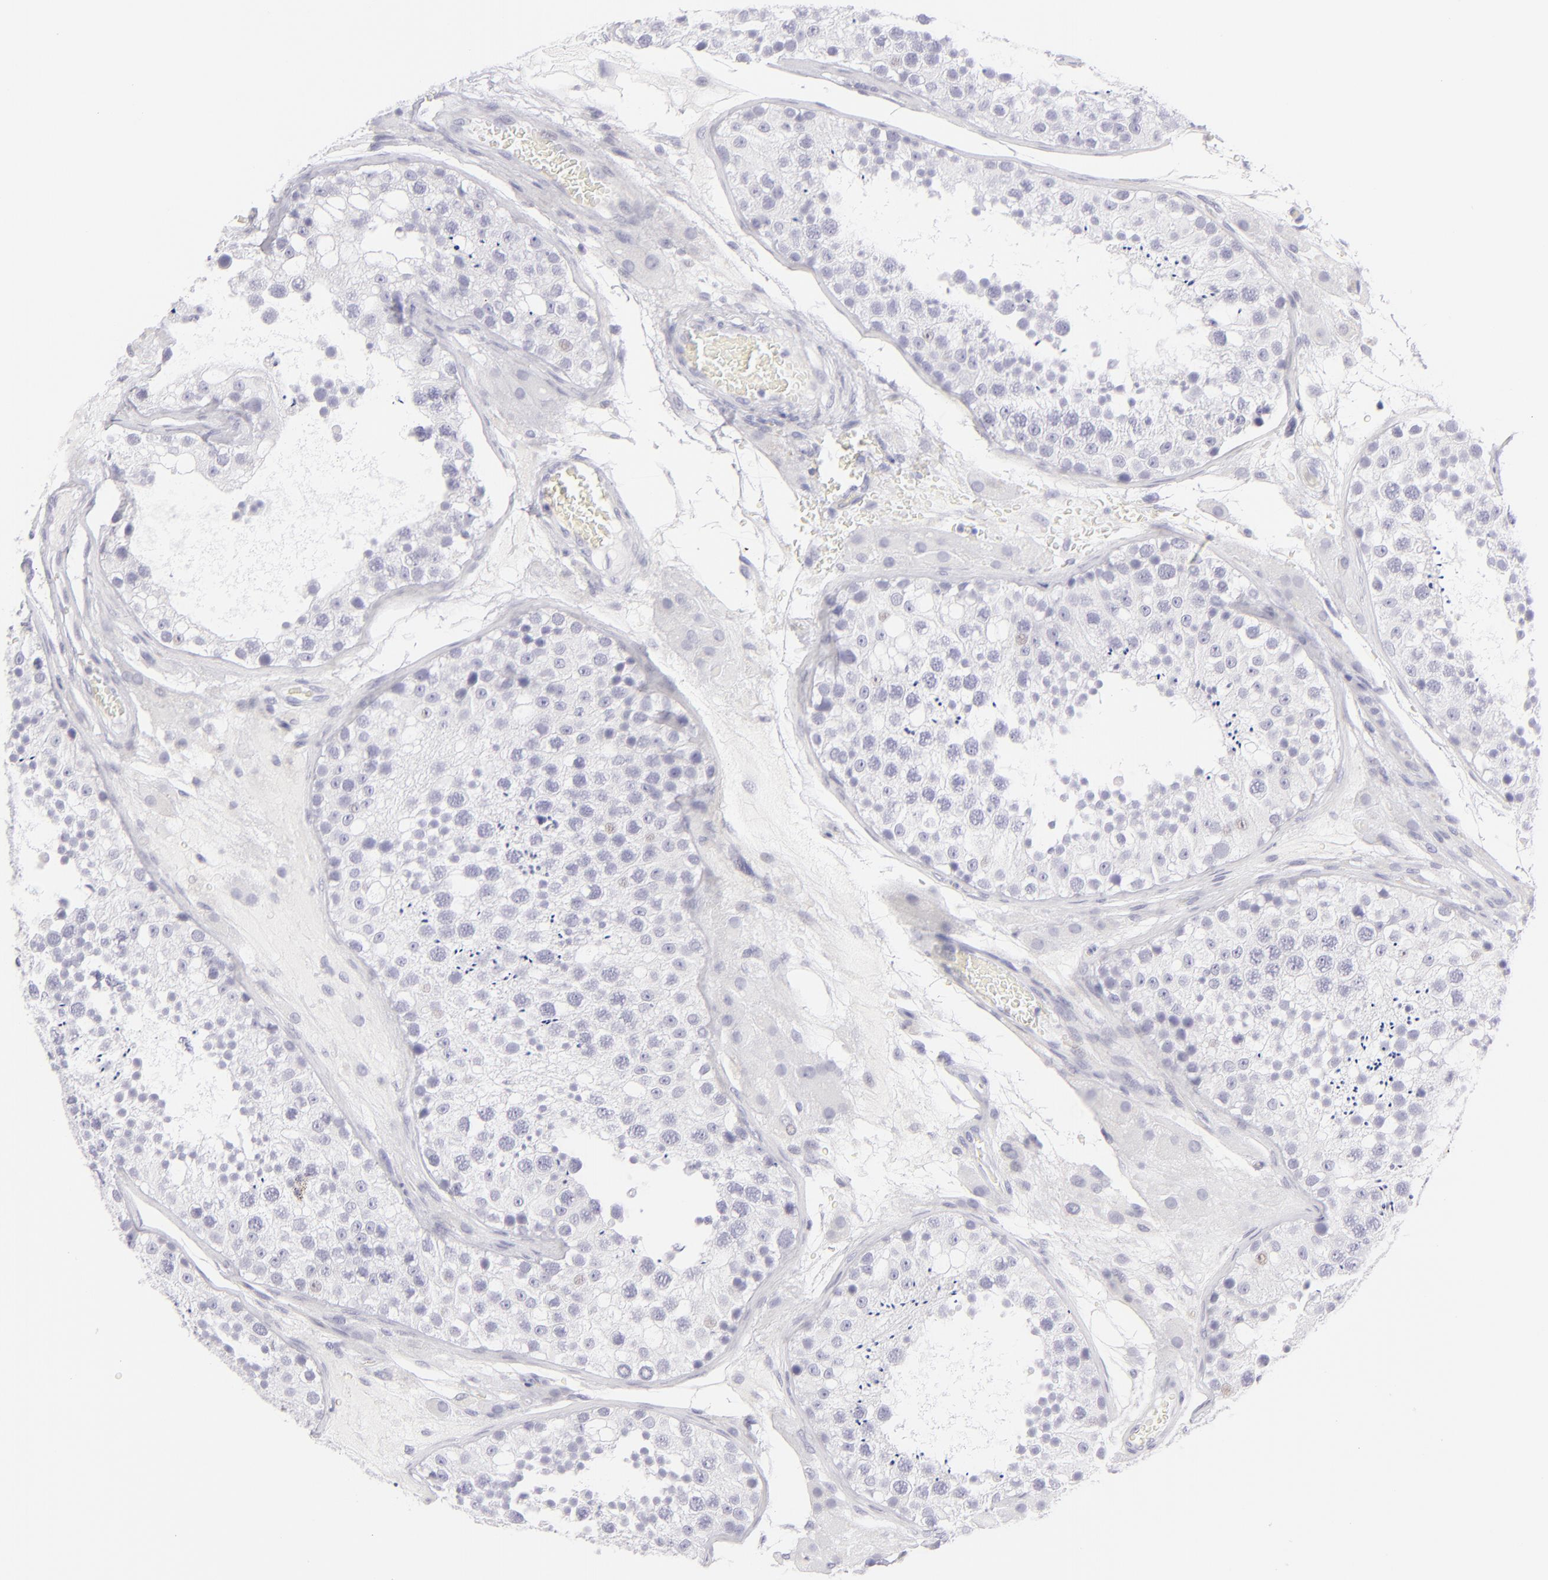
{"staining": {"intensity": "negative", "quantity": "none", "location": "none"}, "tissue": "testis", "cell_type": "Cells in seminiferous ducts", "image_type": "normal", "snomed": [{"axis": "morphology", "description": "Normal tissue, NOS"}, {"axis": "topography", "description": "Testis"}], "caption": "Human testis stained for a protein using immunohistochemistry (IHC) demonstrates no staining in cells in seminiferous ducts.", "gene": "FCER2", "patient": {"sex": "male", "age": 26}}